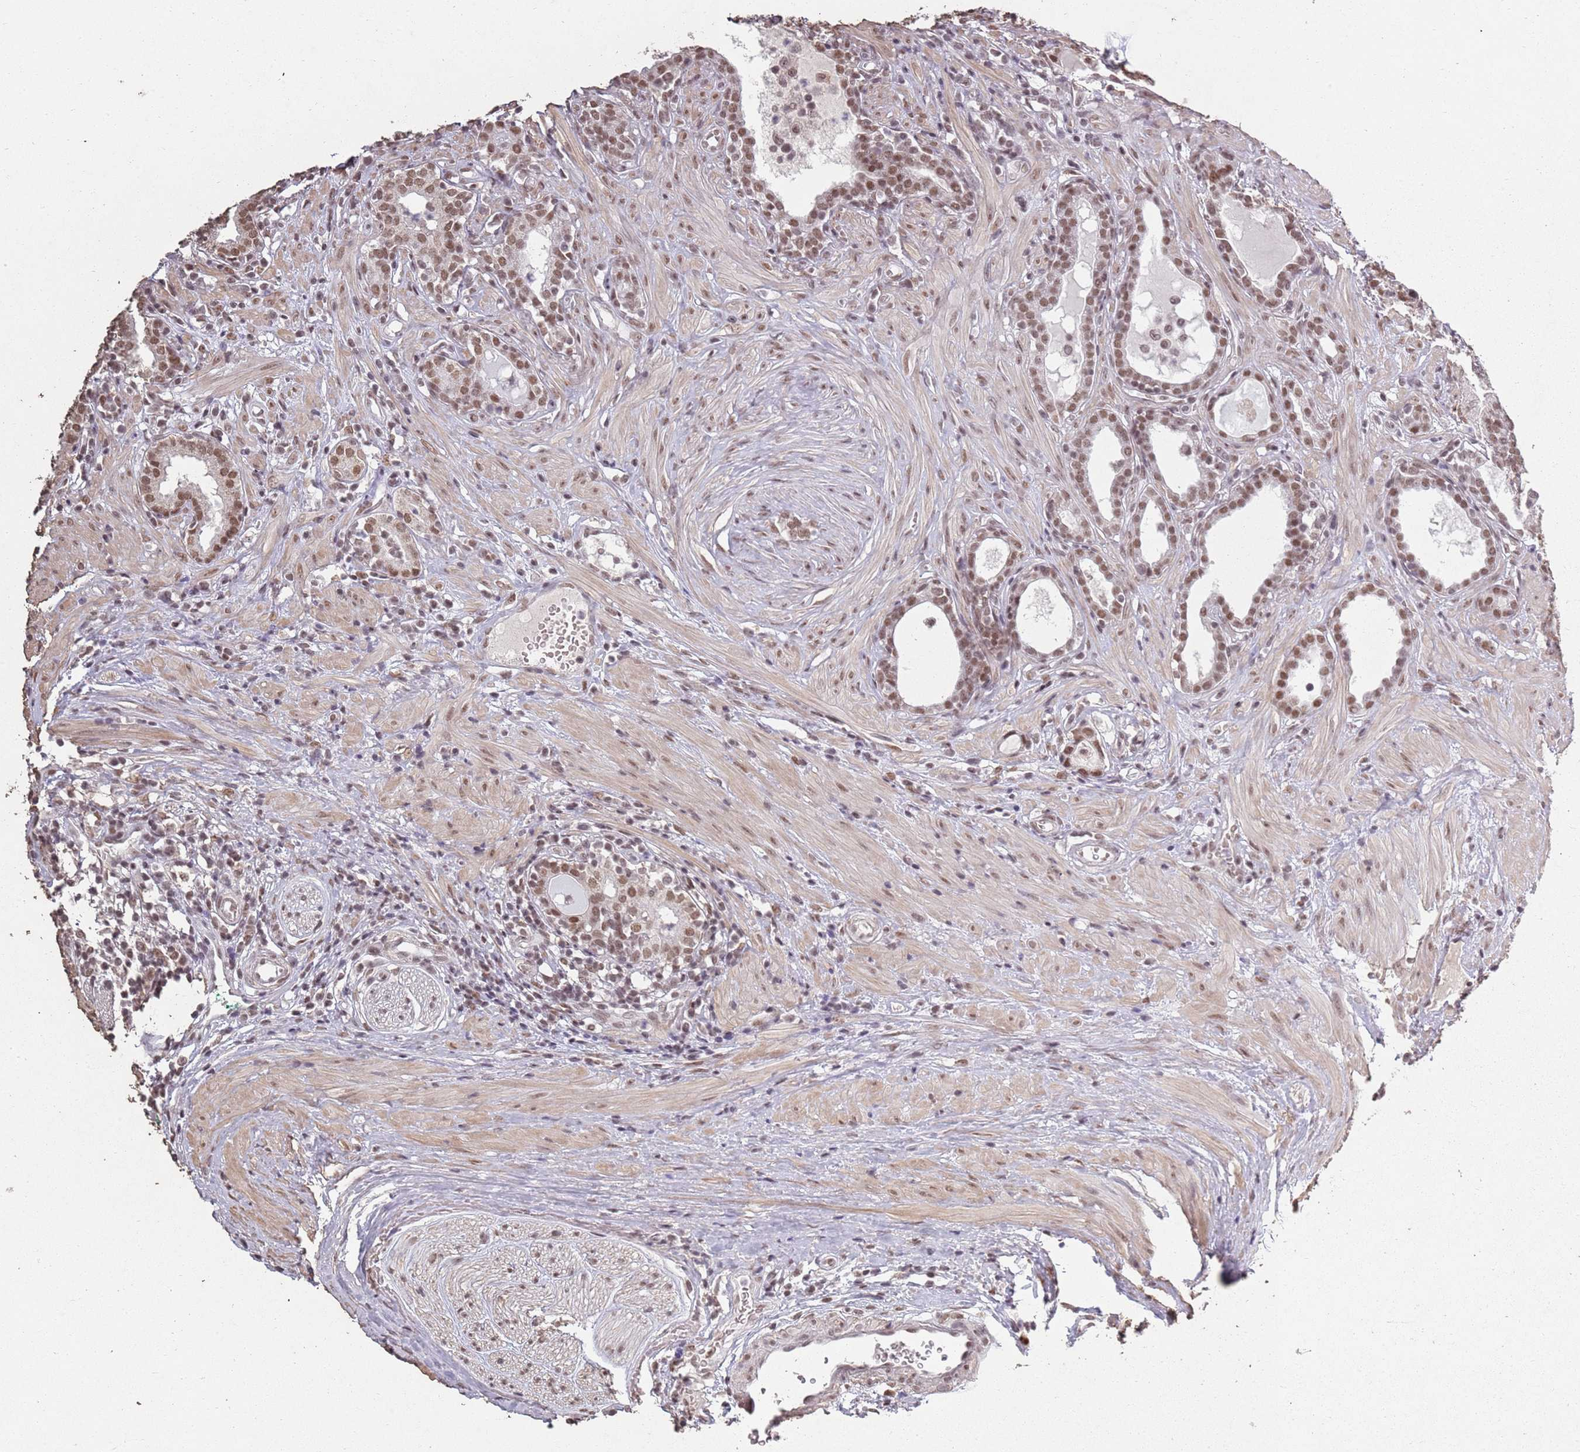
{"staining": {"intensity": "moderate", "quantity": ">75%", "location": "nuclear"}, "tissue": "prostate cancer", "cell_type": "Tumor cells", "image_type": "cancer", "snomed": [{"axis": "morphology", "description": "Adenocarcinoma, High grade"}, {"axis": "topography", "description": "Prostate"}], "caption": "Approximately >75% of tumor cells in adenocarcinoma (high-grade) (prostate) display moderate nuclear protein positivity as visualized by brown immunohistochemical staining.", "gene": "ARL14EP", "patient": {"sex": "male", "age": 67}}